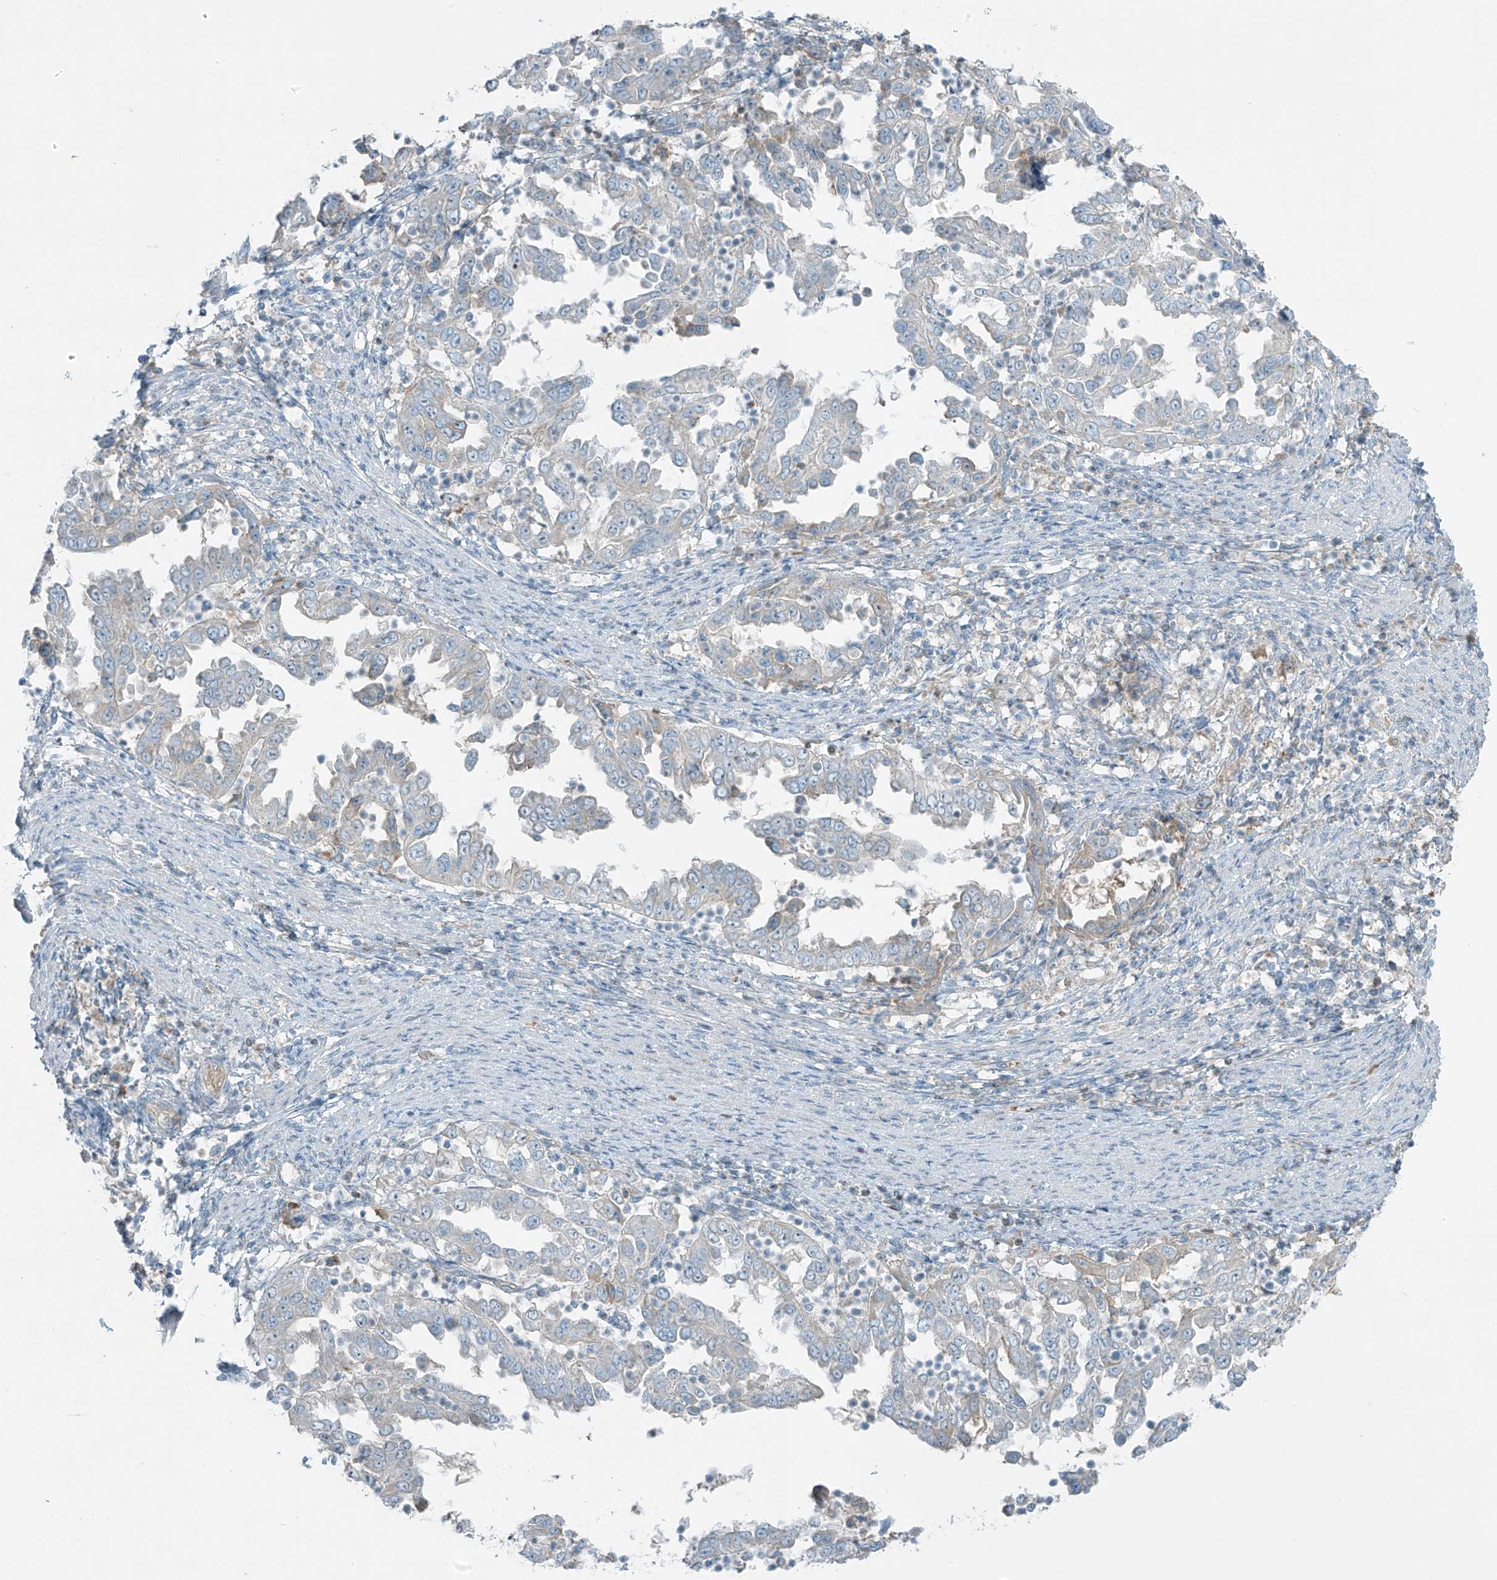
{"staining": {"intensity": "negative", "quantity": "none", "location": "none"}, "tissue": "endometrial cancer", "cell_type": "Tumor cells", "image_type": "cancer", "snomed": [{"axis": "morphology", "description": "Adenocarcinoma, NOS"}, {"axis": "topography", "description": "Endometrium"}], "caption": "High power microscopy histopathology image of an immunohistochemistry micrograph of endometrial cancer, revealing no significant staining in tumor cells. Brightfield microscopy of immunohistochemistry (IHC) stained with DAB (brown) and hematoxylin (blue), captured at high magnification.", "gene": "FAM131C", "patient": {"sex": "female", "age": 85}}